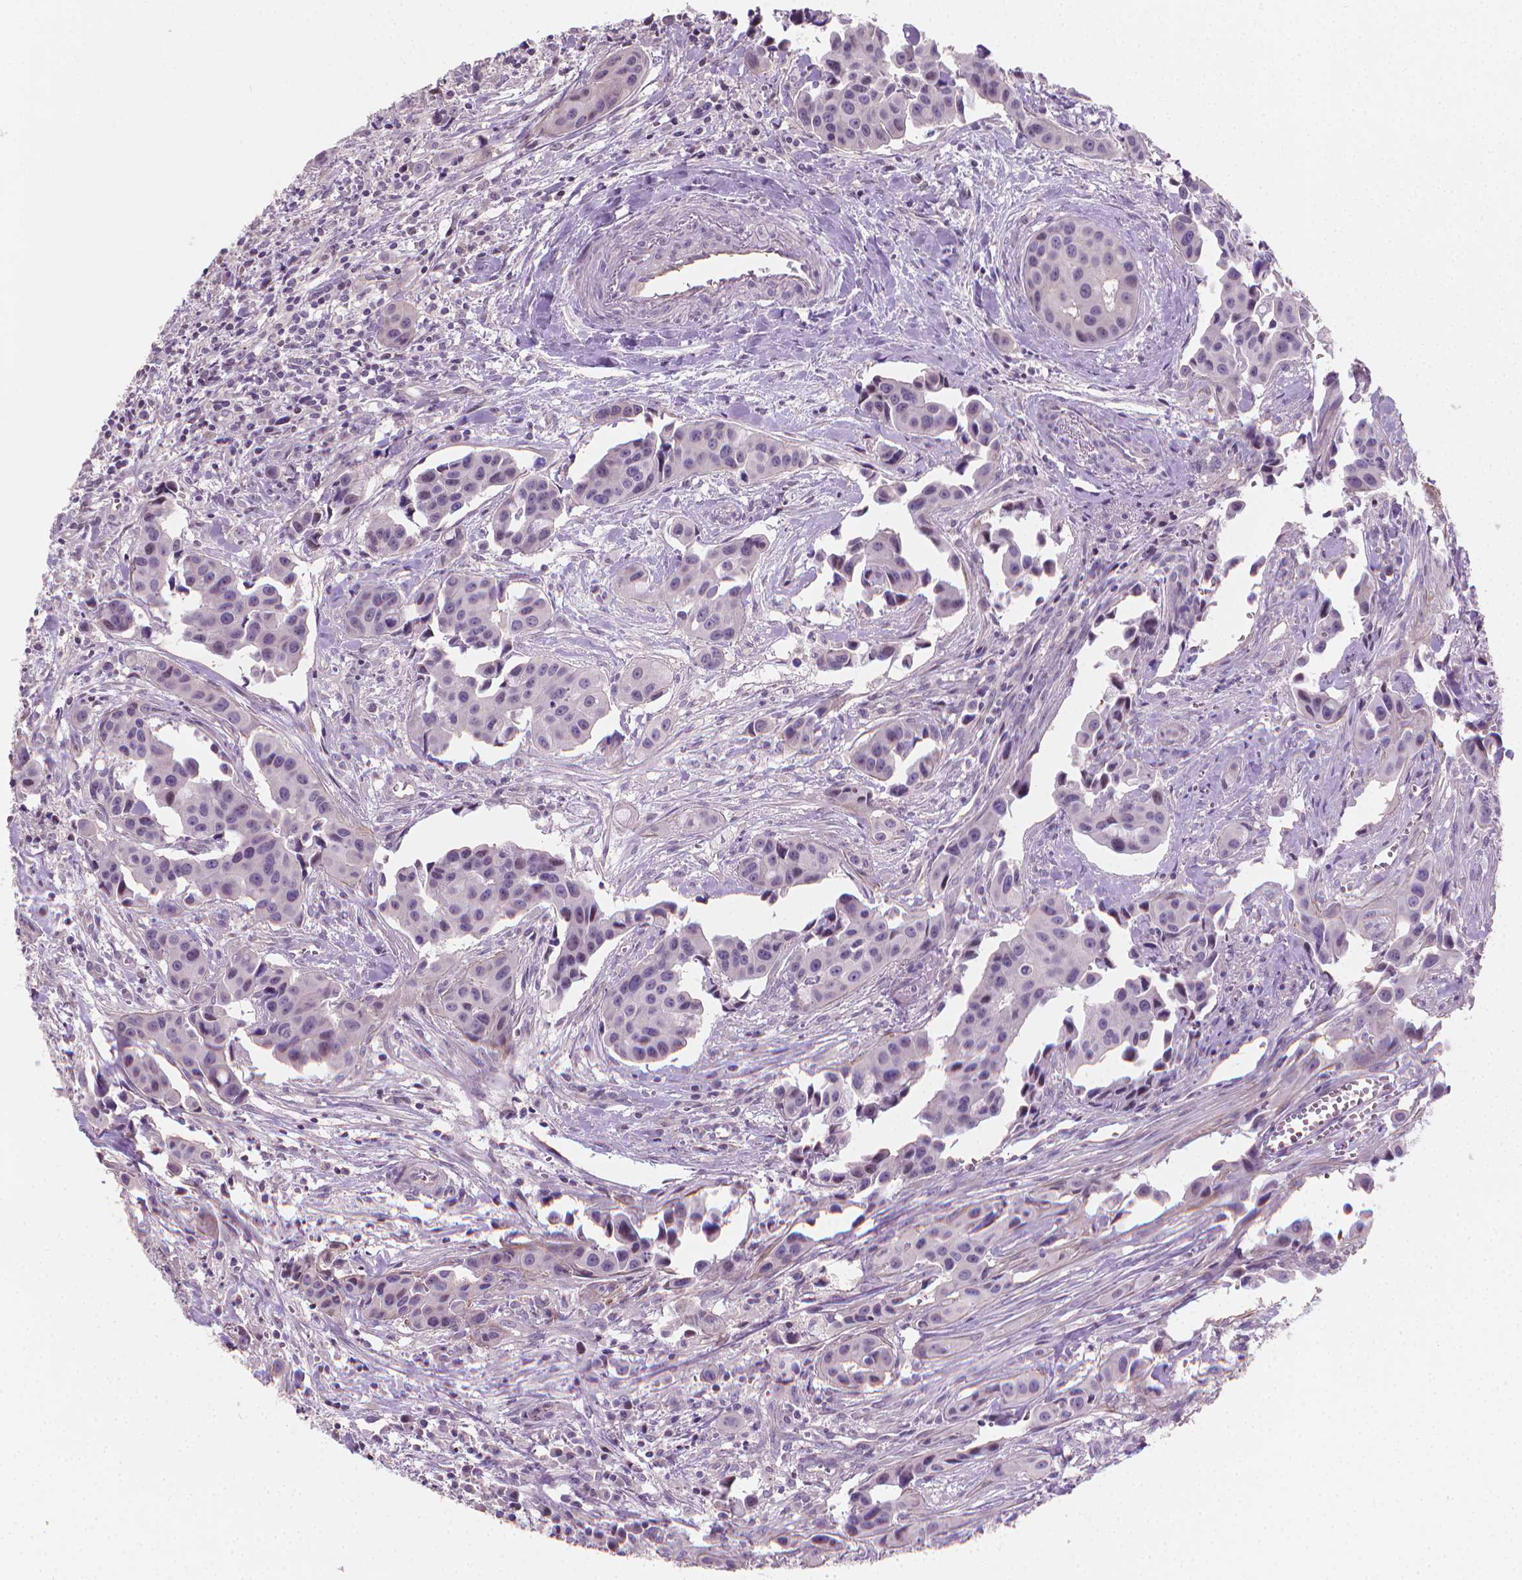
{"staining": {"intensity": "negative", "quantity": "none", "location": "none"}, "tissue": "head and neck cancer", "cell_type": "Tumor cells", "image_type": "cancer", "snomed": [{"axis": "morphology", "description": "Adenocarcinoma, NOS"}, {"axis": "topography", "description": "Head-Neck"}], "caption": "High power microscopy image of an IHC image of head and neck adenocarcinoma, revealing no significant positivity in tumor cells.", "gene": "CLXN", "patient": {"sex": "male", "age": 76}}